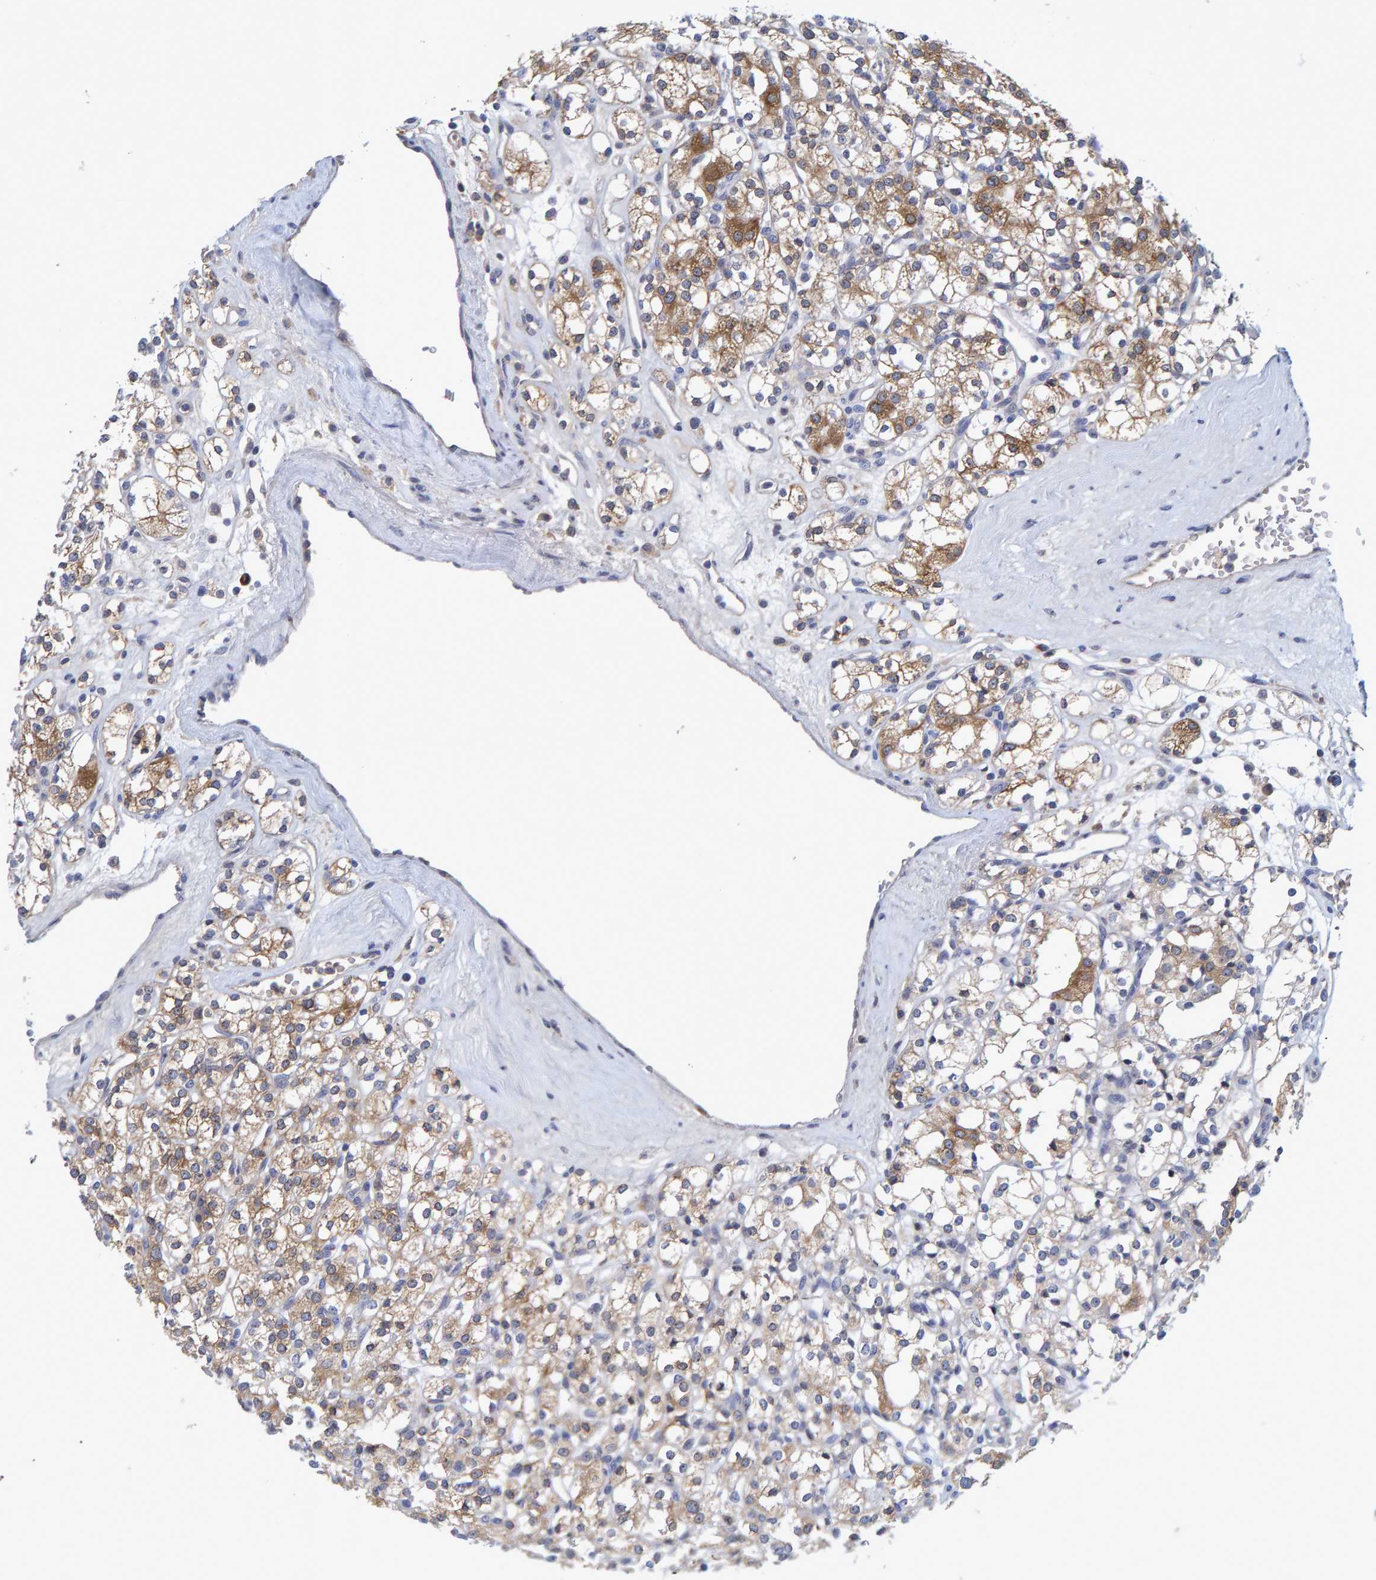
{"staining": {"intensity": "moderate", "quantity": ">75%", "location": "cytoplasmic/membranous"}, "tissue": "renal cancer", "cell_type": "Tumor cells", "image_type": "cancer", "snomed": [{"axis": "morphology", "description": "Adenocarcinoma, NOS"}, {"axis": "topography", "description": "Kidney"}], "caption": "Tumor cells exhibit medium levels of moderate cytoplasmic/membranous expression in about >75% of cells in renal cancer (adenocarcinoma).", "gene": "ZNF77", "patient": {"sex": "male", "age": 77}}